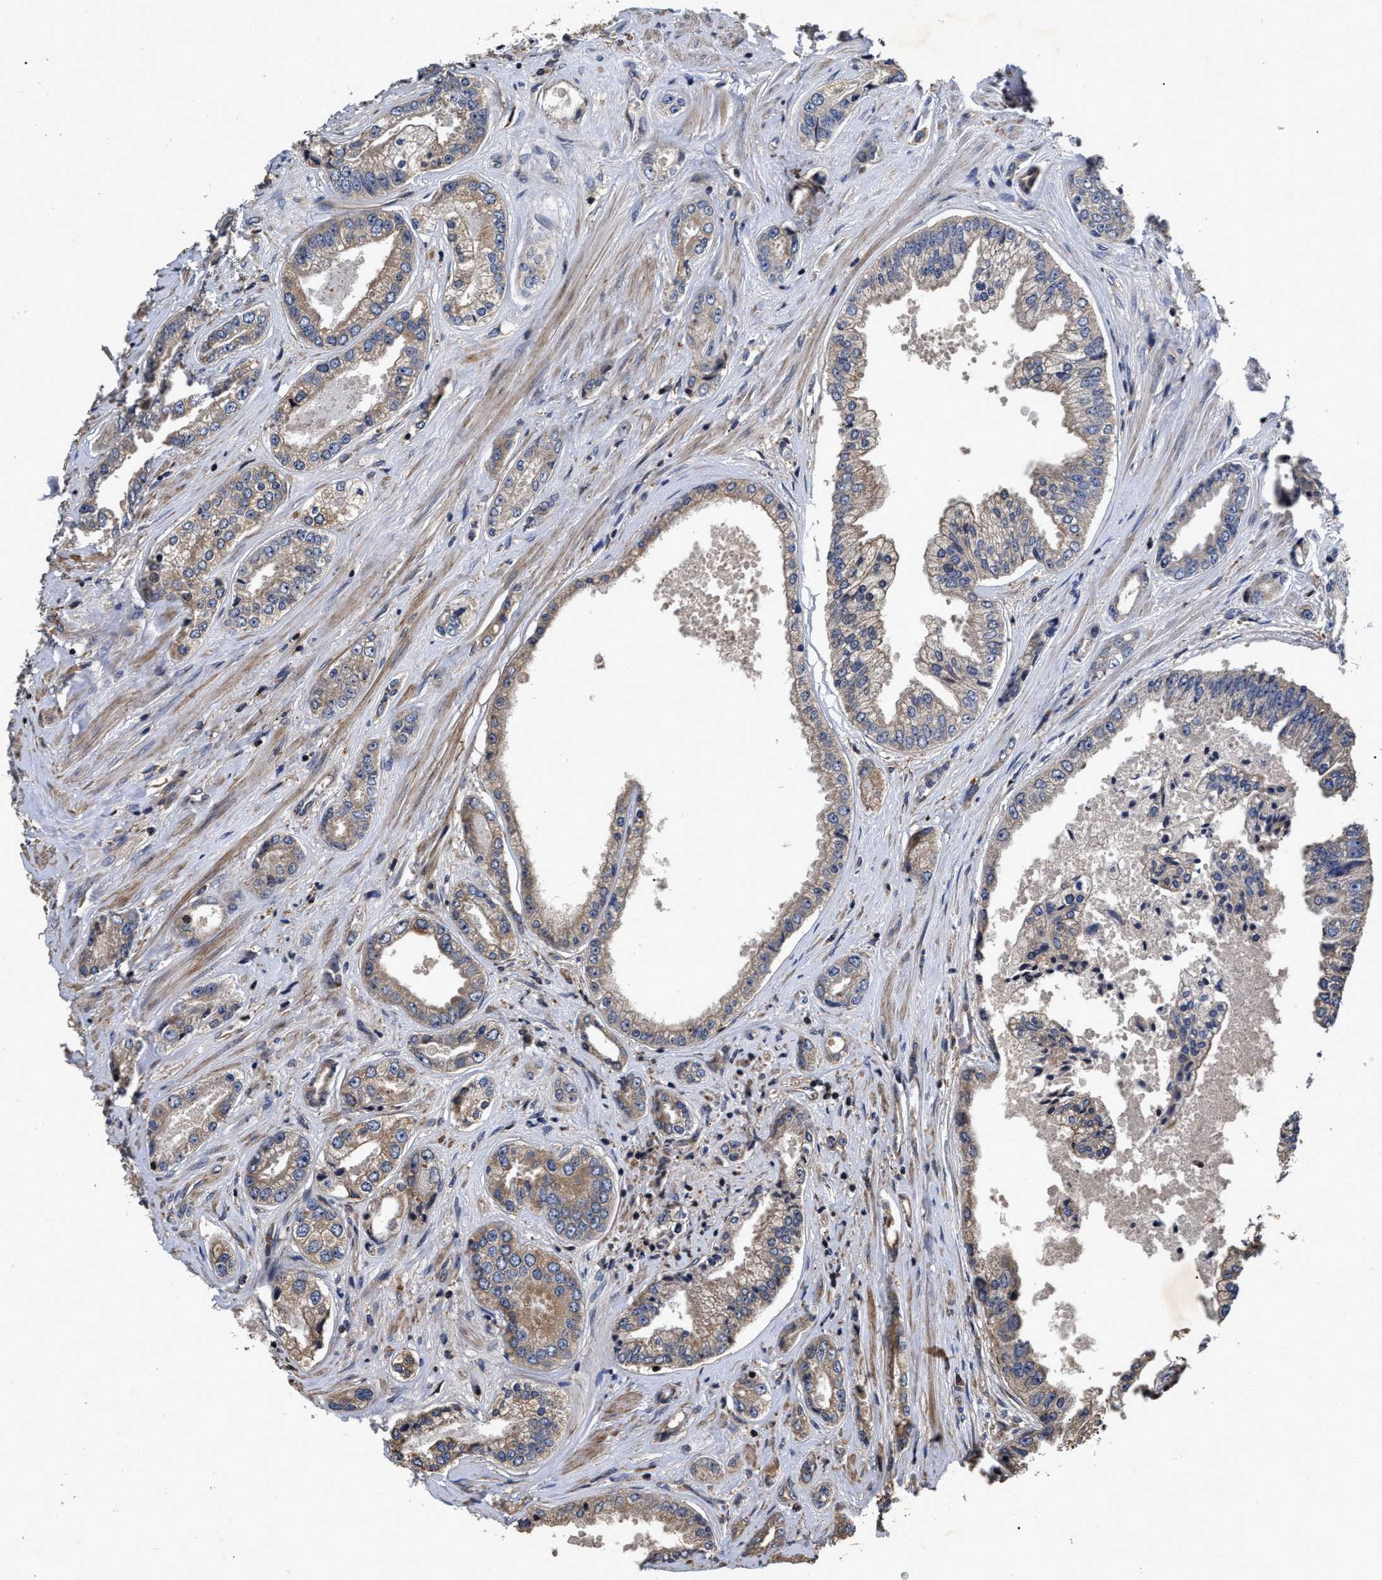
{"staining": {"intensity": "weak", "quantity": ">75%", "location": "cytoplasmic/membranous"}, "tissue": "prostate cancer", "cell_type": "Tumor cells", "image_type": "cancer", "snomed": [{"axis": "morphology", "description": "Adenocarcinoma, High grade"}, {"axis": "topography", "description": "Prostate"}], "caption": "High-grade adenocarcinoma (prostate) stained with IHC shows weak cytoplasmic/membranous staining in approximately >75% of tumor cells.", "gene": "ABCG8", "patient": {"sex": "male", "age": 61}}